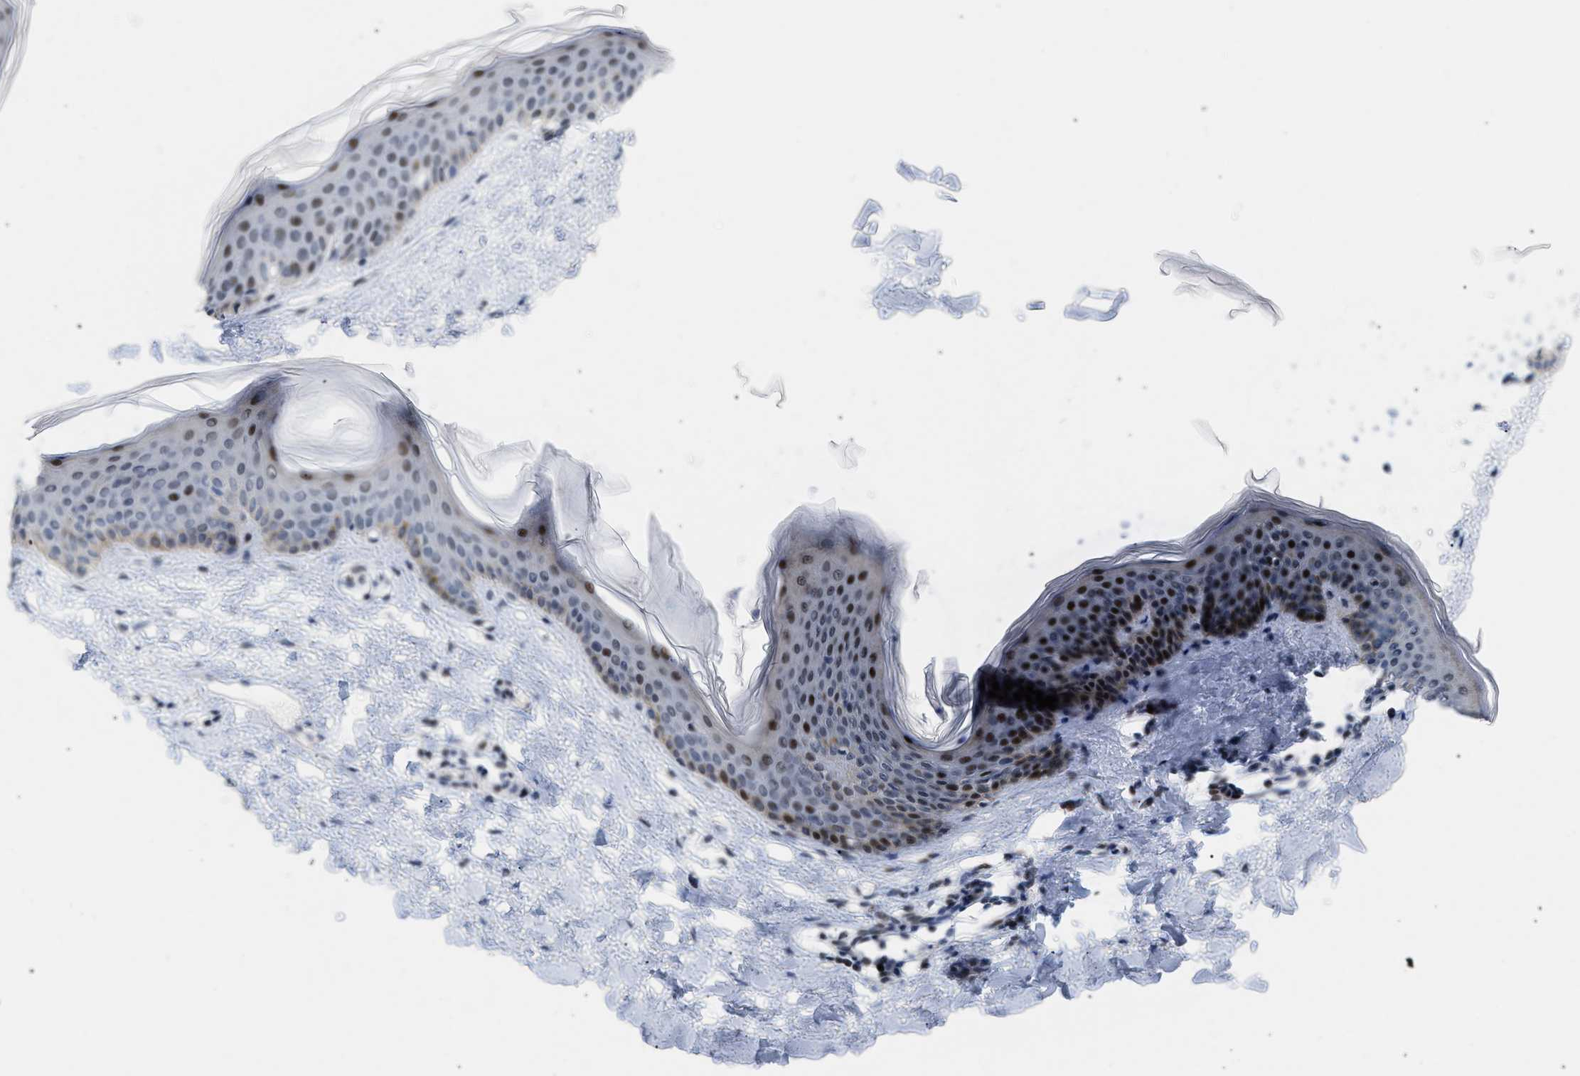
{"staining": {"intensity": "weak", "quantity": "25%-75%", "location": "nuclear"}, "tissue": "skin", "cell_type": "Fibroblasts", "image_type": "normal", "snomed": [{"axis": "morphology", "description": "Normal tissue, NOS"}, {"axis": "topography", "description": "Skin"}], "caption": "The micrograph reveals a brown stain indicating the presence of a protein in the nuclear of fibroblasts in skin. The staining was performed using DAB, with brown indicating positive protein expression. Nuclei are stained blue with hematoxylin.", "gene": "PPARD", "patient": {"sex": "female", "age": 17}}